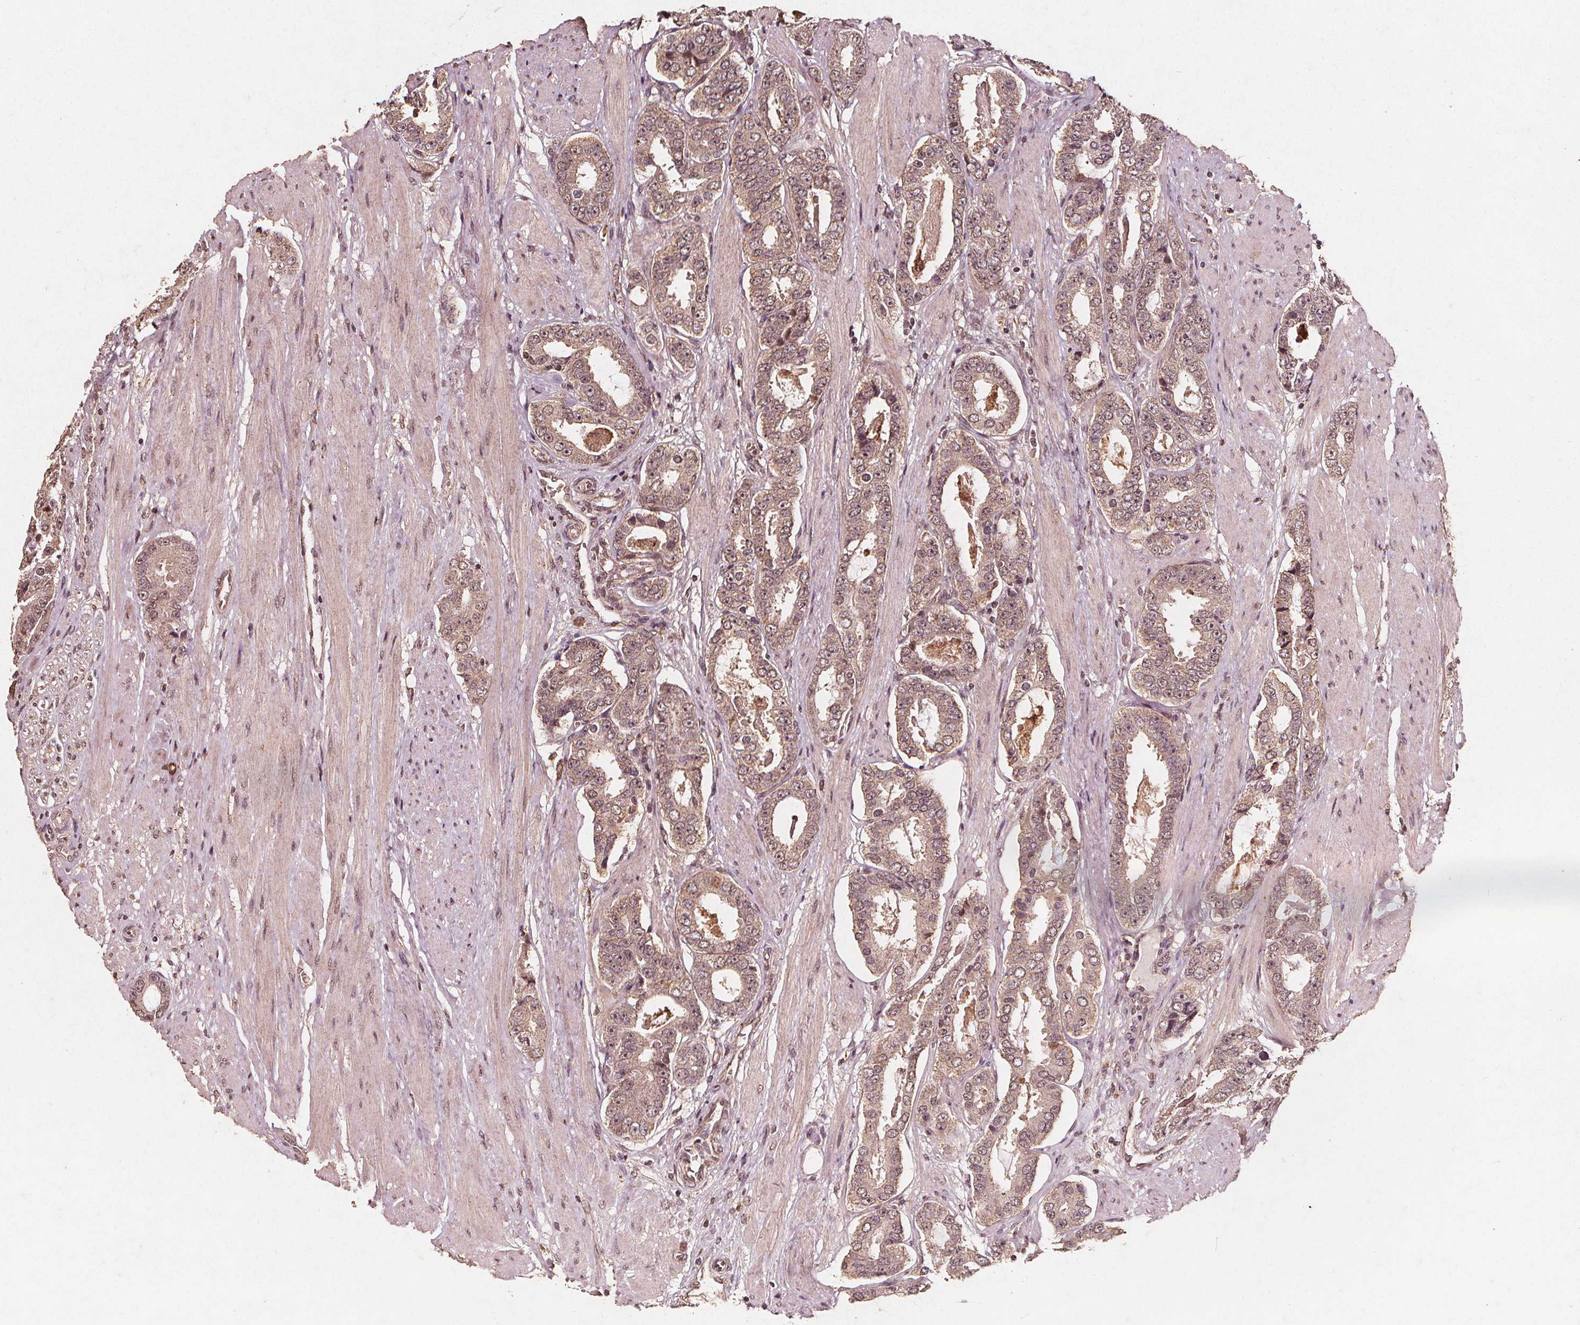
{"staining": {"intensity": "weak", "quantity": ">75%", "location": "cytoplasmic/membranous,nuclear"}, "tissue": "prostate cancer", "cell_type": "Tumor cells", "image_type": "cancer", "snomed": [{"axis": "morphology", "description": "Adenocarcinoma, High grade"}, {"axis": "topography", "description": "Prostate"}], "caption": "Prostate adenocarcinoma (high-grade) tissue displays weak cytoplasmic/membranous and nuclear expression in approximately >75% of tumor cells, visualized by immunohistochemistry. The staining is performed using DAB (3,3'-diaminobenzidine) brown chromogen to label protein expression. The nuclei are counter-stained blue using hematoxylin.", "gene": "ABCA1", "patient": {"sex": "male", "age": 63}}